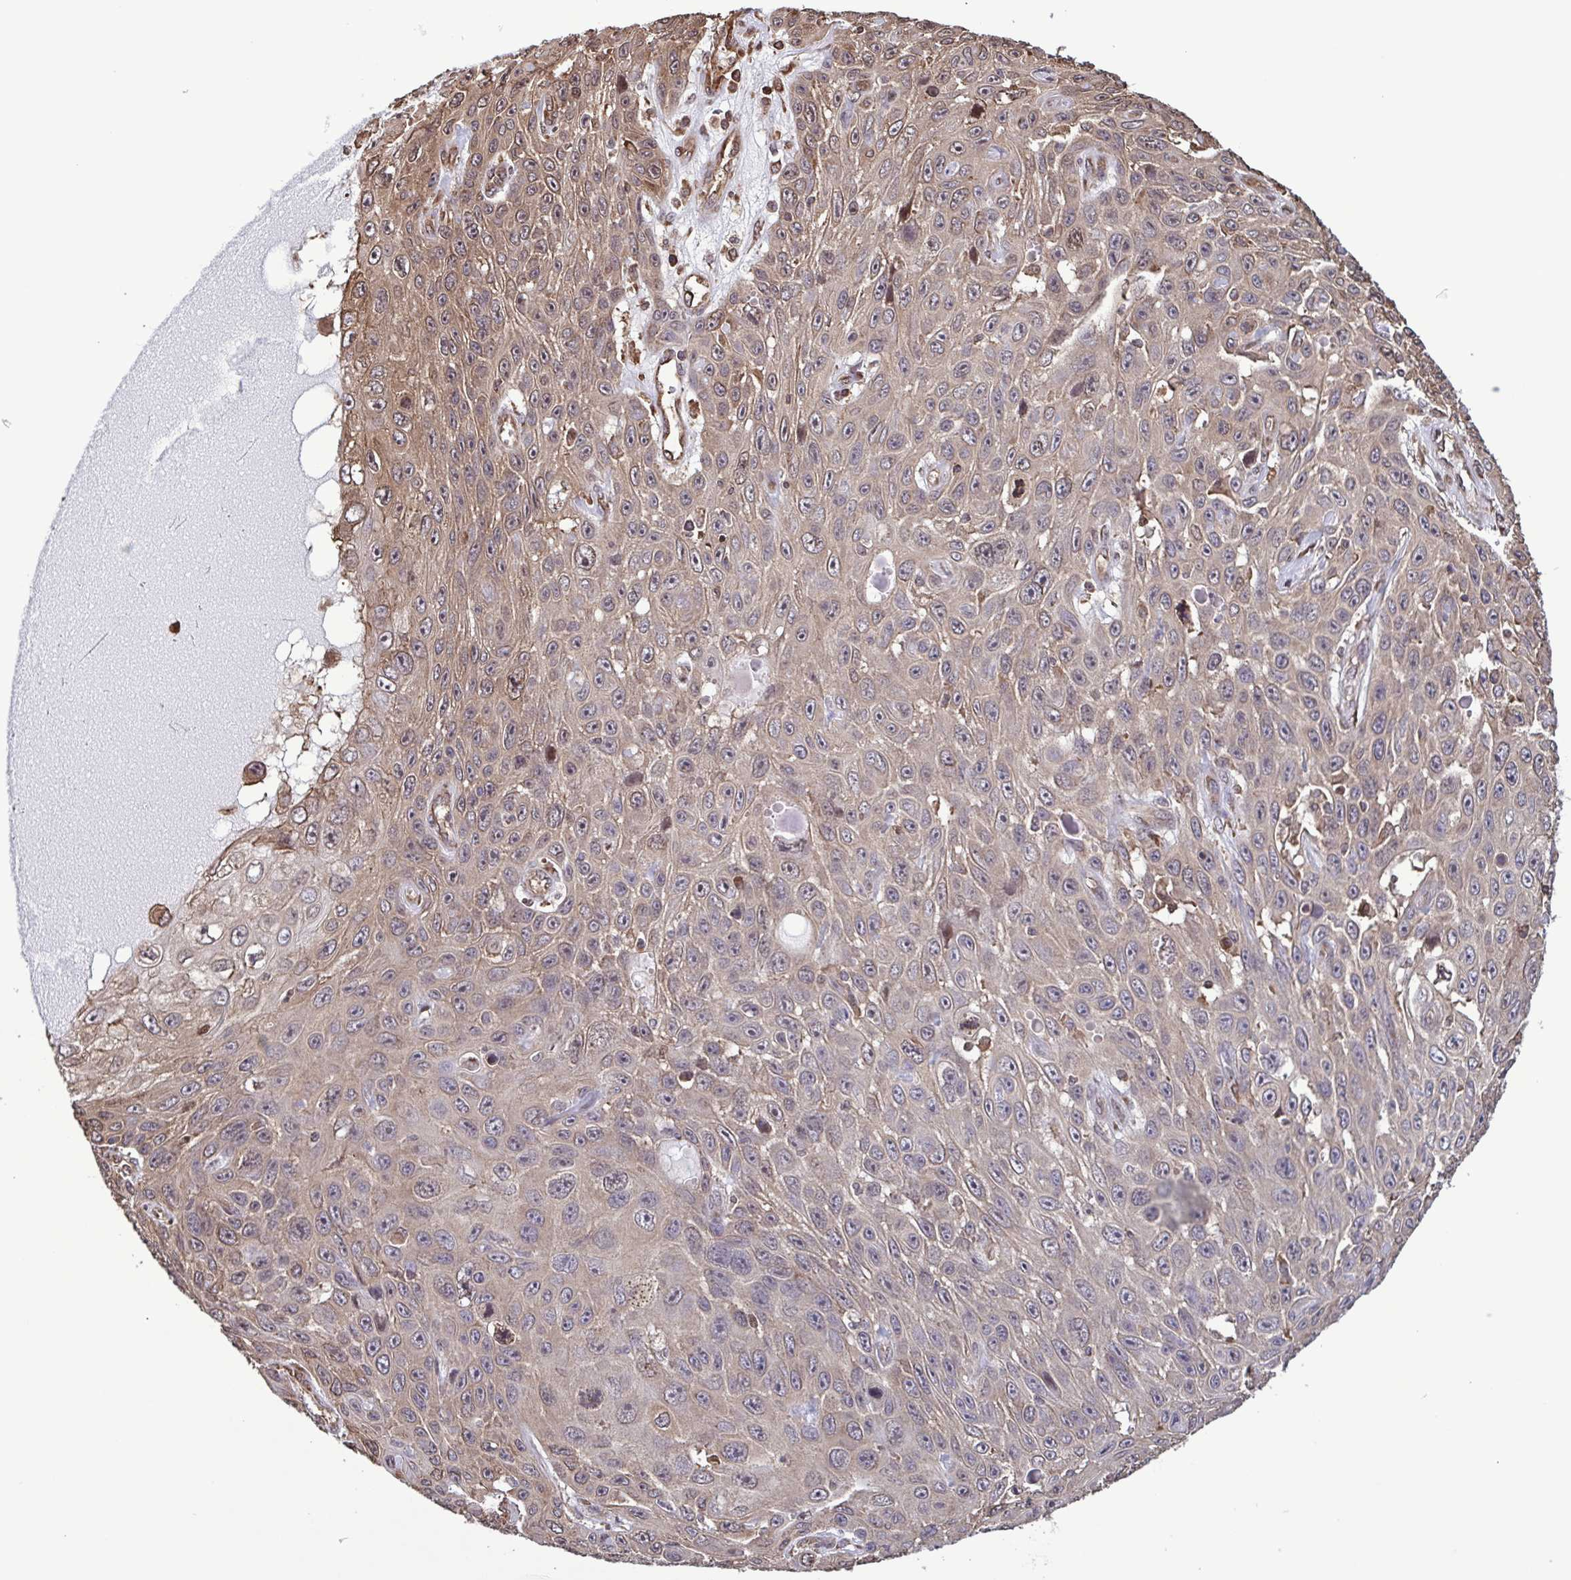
{"staining": {"intensity": "weak", "quantity": ">75%", "location": "cytoplasmic/membranous"}, "tissue": "skin cancer", "cell_type": "Tumor cells", "image_type": "cancer", "snomed": [{"axis": "morphology", "description": "Squamous cell carcinoma, NOS"}, {"axis": "topography", "description": "Skin"}], "caption": "Skin squamous cell carcinoma stained with a brown dye displays weak cytoplasmic/membranous positive expression in approximately >75% of tumor cells.", "gene": "SEC63", "patient": {"sex": "male", "age": 82}}